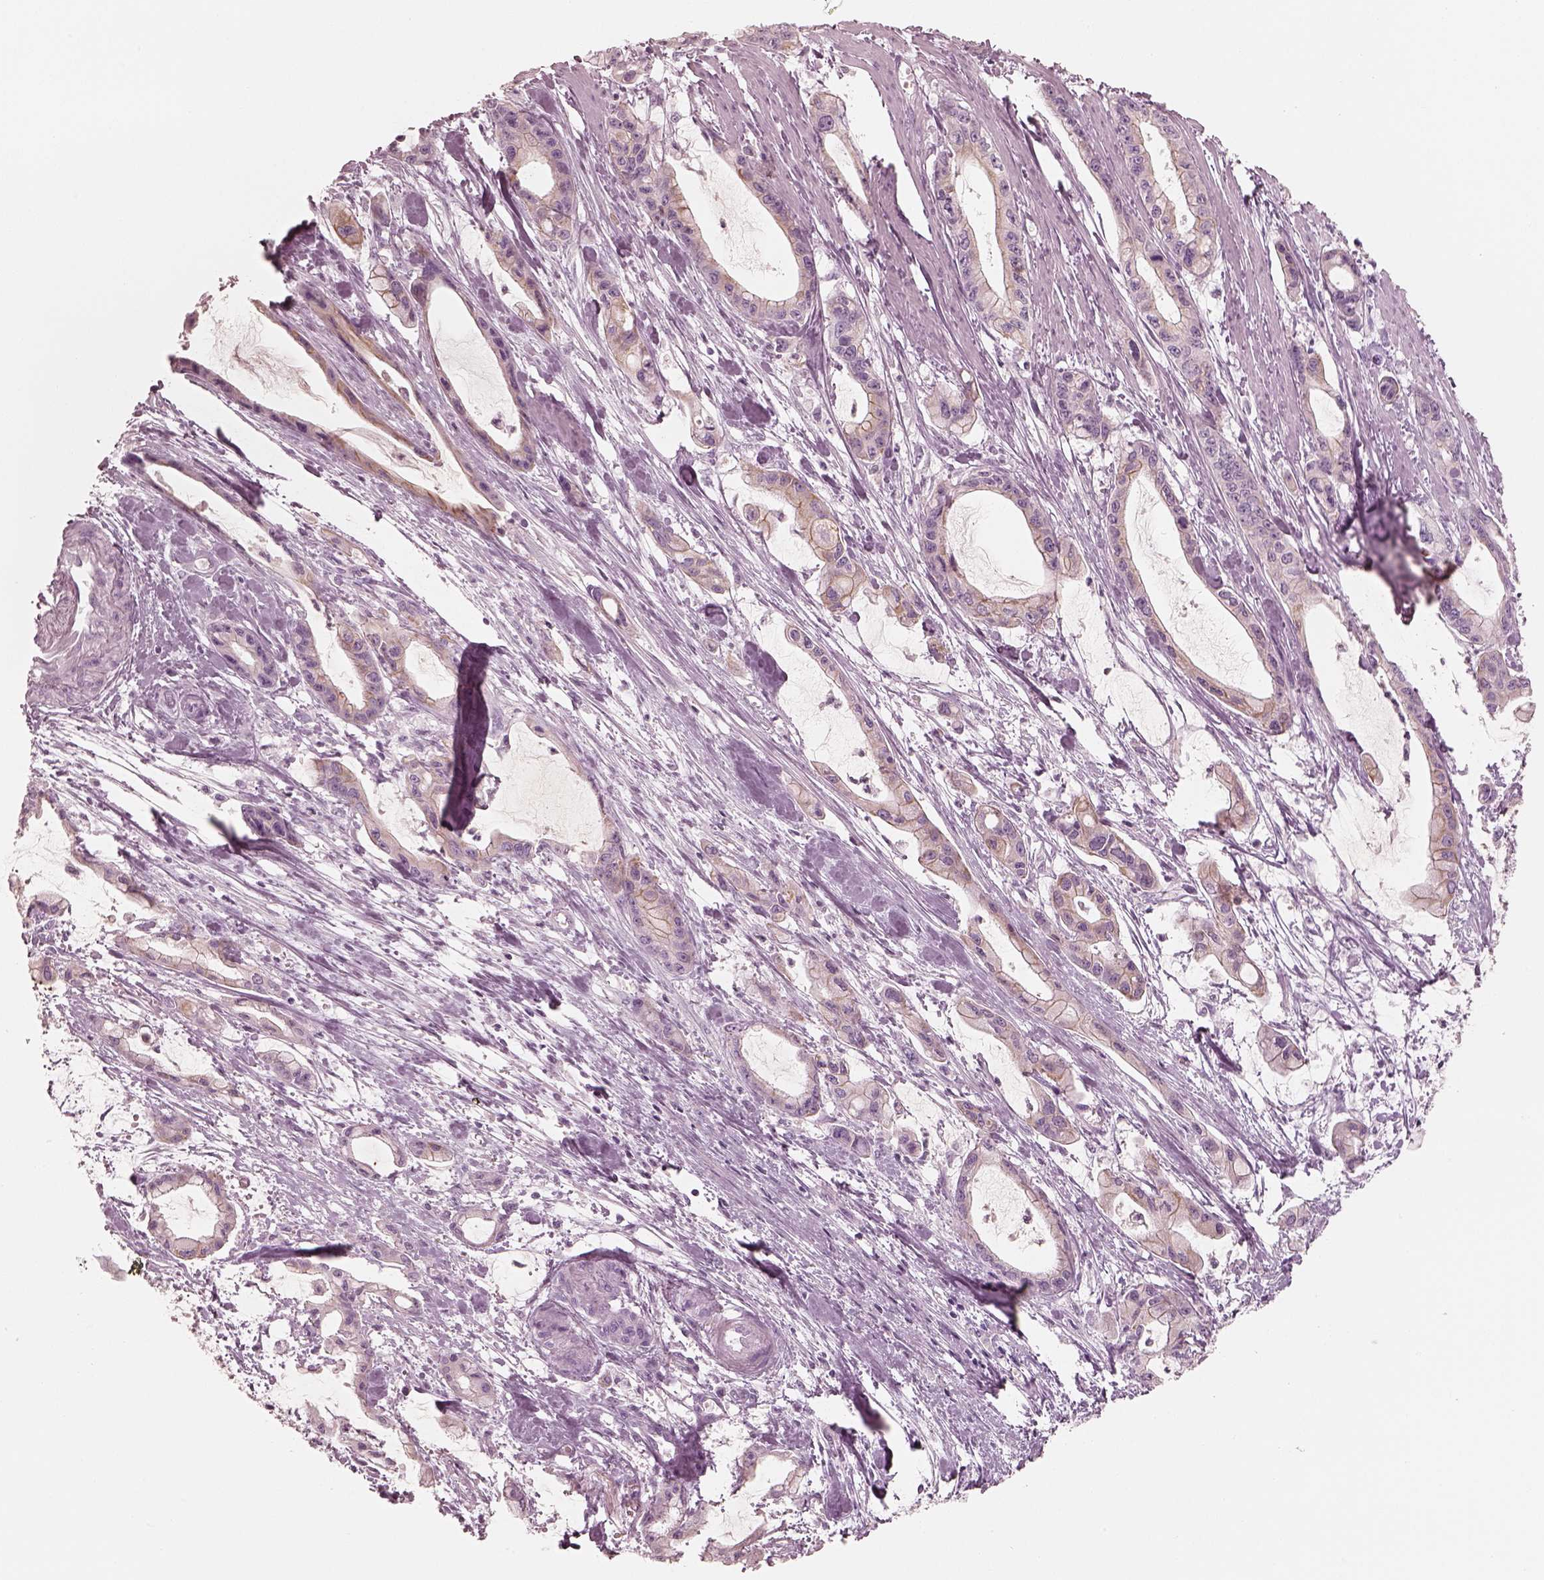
{"staining": {"intensity": "moderate", "quantity": "25%-75%", "location": "cytoplasmic/membranous"}, "tissue": "pancreatic cancer", "cell_type": "Tumor cells", "image_type": "cancer", "snomed": [{"axis": "morphology", "description": "Adenocarcinoma, NOS"}, {"axis": "topography", "description": "Pancreas"}], "caption": "Immunohistochemistry (IHC) micrograph of human pancreatic cancer (adenocarcinoma) stained for a protein (brown), which demonstrates medium levels of moderate cytoplasmic/membranous expression in about 25%-75% of tumor cells.", "gene": "PON3", "patient": {"sex": "male", "age": 48}}